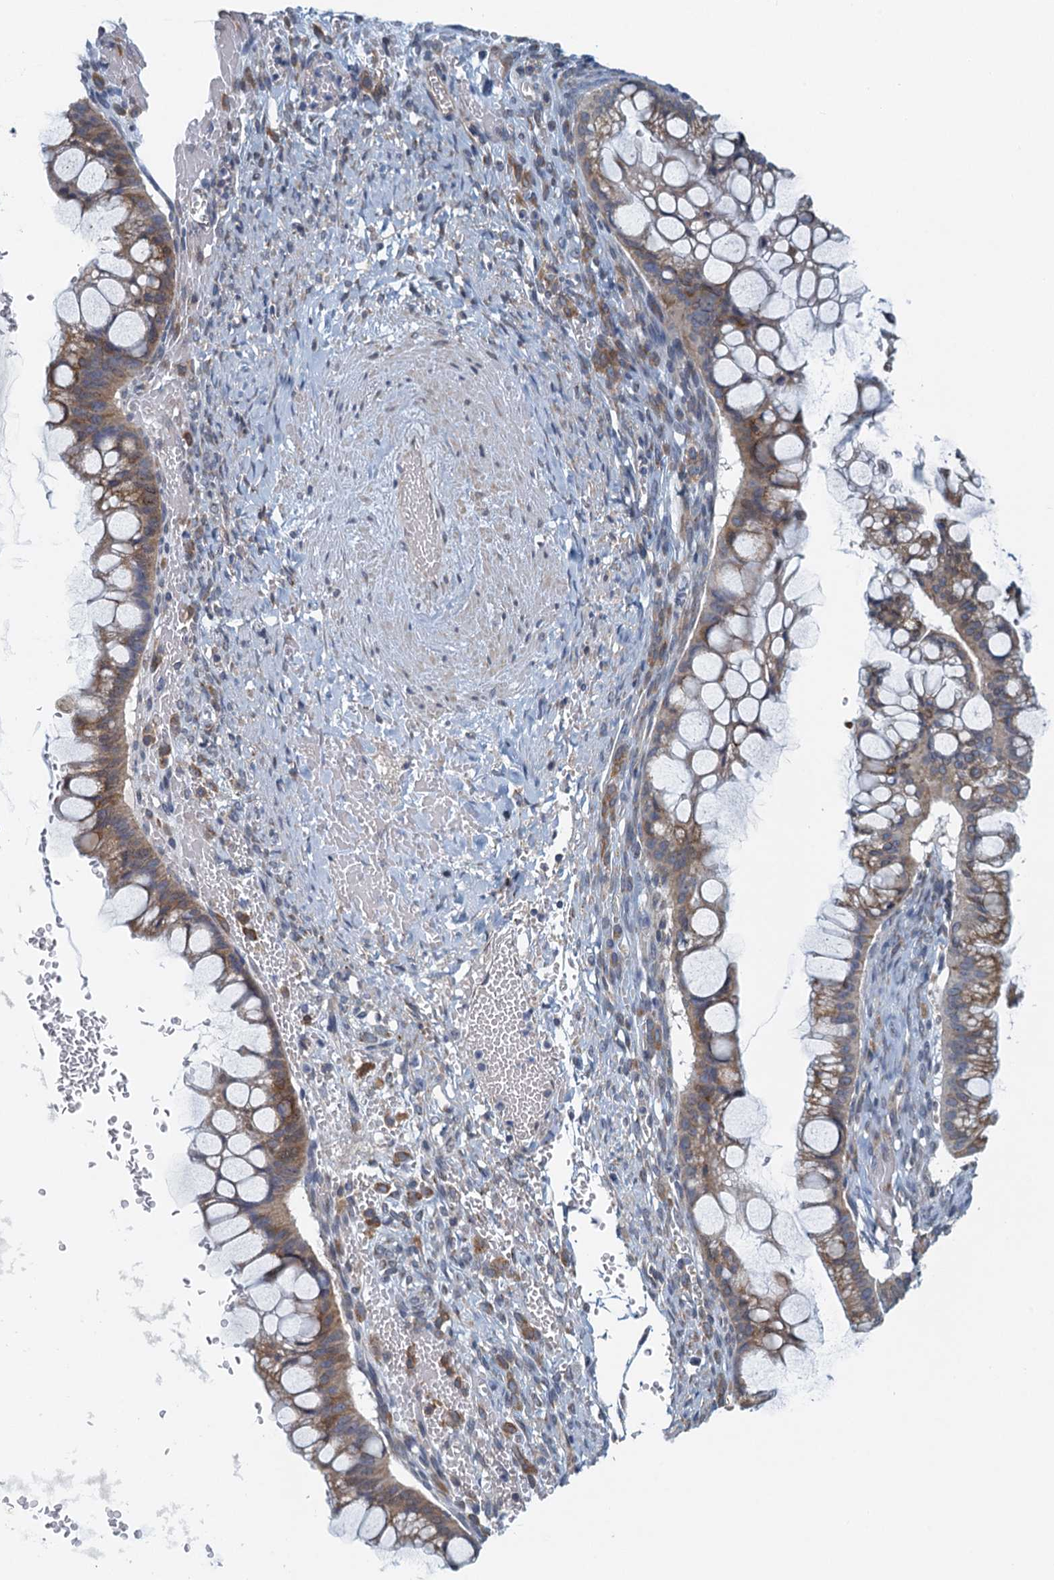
{"staining": {"intensity": "moderate", "quantity": ">75%", "location": "cytoplasmic/membranous"}, "tissue": "ovarian cancer", "cell_type": "Tumor cells", "image_type": "cancer", "snomed": [{"axis": "morphology", "description": "Cystadenocarcinoma, mucinous, NOS"}, {"axis": "topography", "description": "Ovary"}], "caption": "A high-resolution photomicrograph shows immunohistochemistry staining of mucinous cystadenocarcinoma (ovarian), which demonstrates moderate cytoplasmic/membranous expression in approximately >75% of tumor cells. (DAB (3,3'-diaminobenzidine) IHC with brightfield microscopy, high magnification).", "gene": "ALG2", "patient": {"sex": "female", "age": 73}}